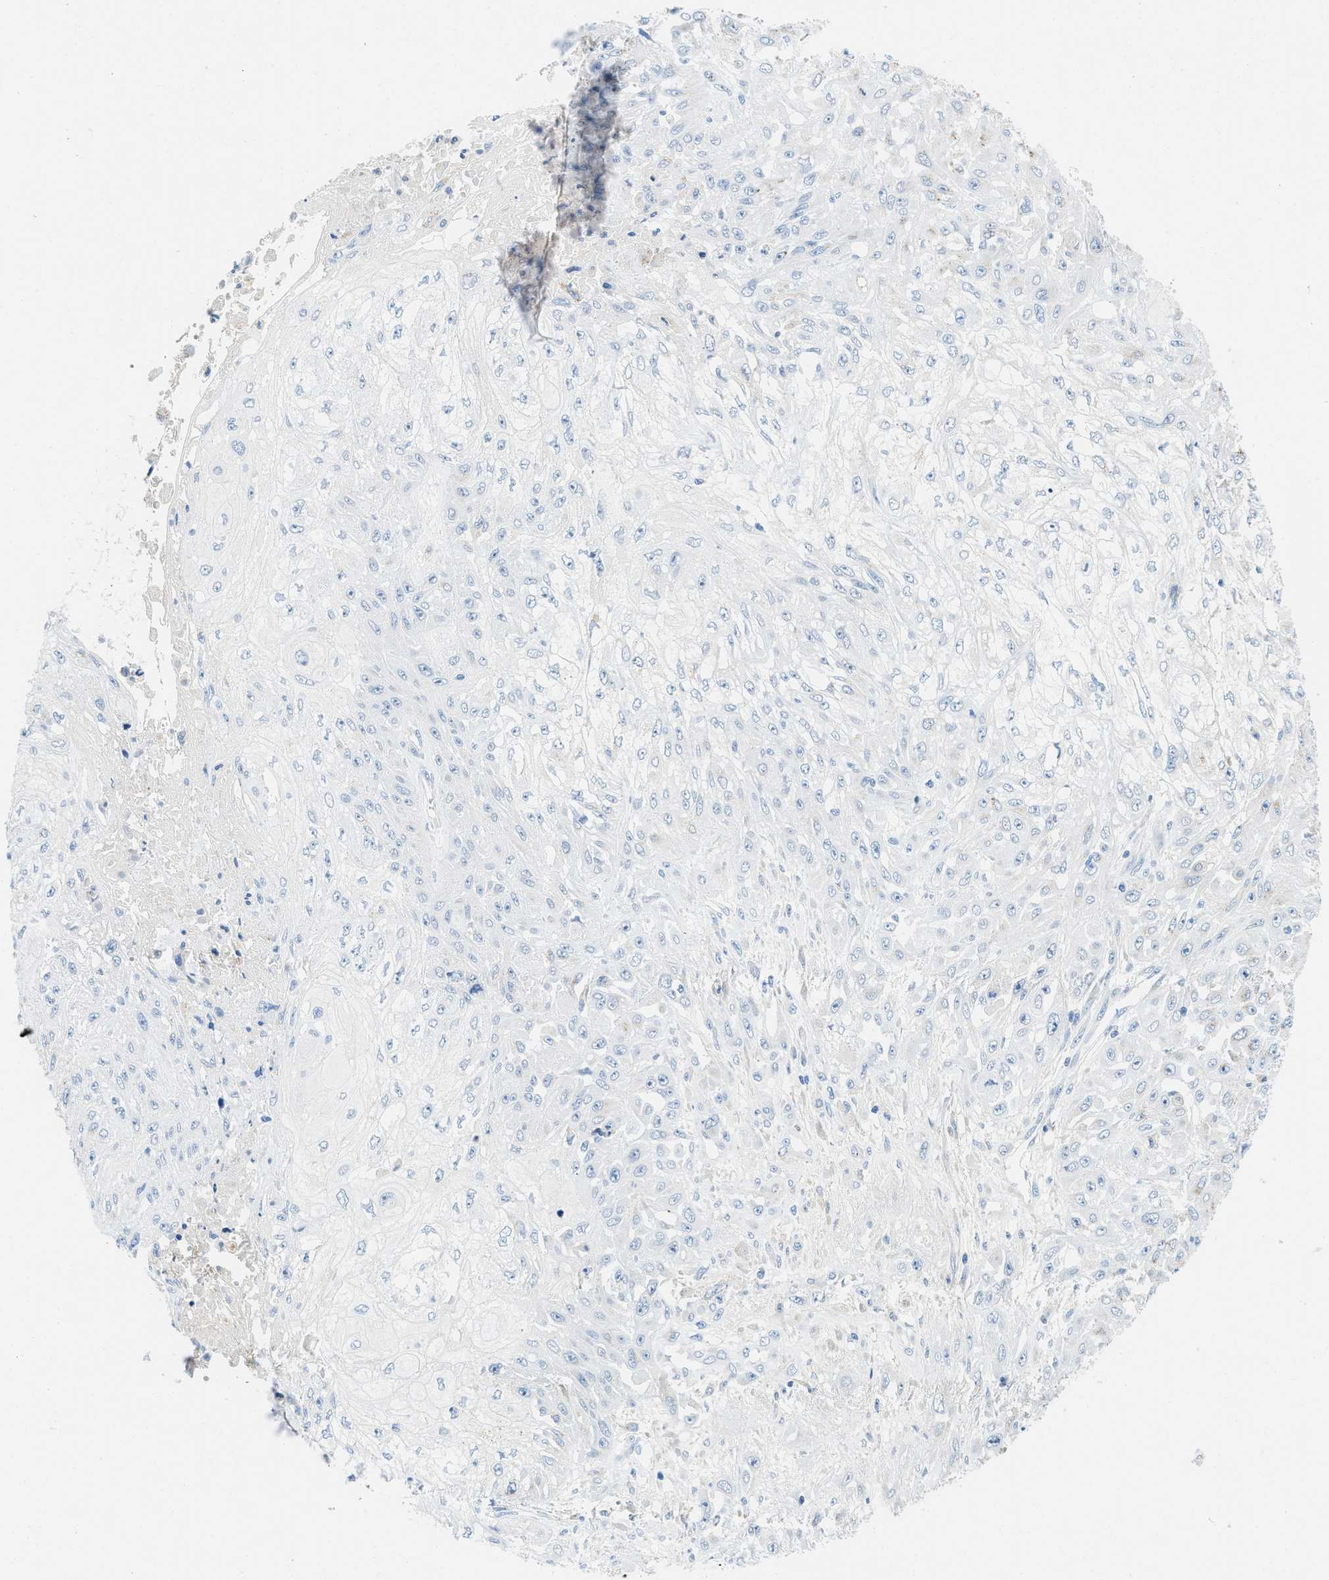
{"staining": {"intensity": "negative", "quantity": "none", "location": "none"}, "tissue": "skin cancer", "cell_type": "Tumor cells", "image_type": "cancer", "snomed": [{"axis": "morphology", "description": "Squamous cell carcinoma, NOS"}, {"axis": "morphology", "description": "Squamous cell carcinoma, metastatic, NOS"}, {"axis": "topography", "description": "Skin"}, {"axis": "topography", "description": "Lymph node"}], "caption": "Tumor cells show no significant protein expression in skin cancer.", "gene": "TSPAN3", "patient": {"sex": "male", "age": 75}}